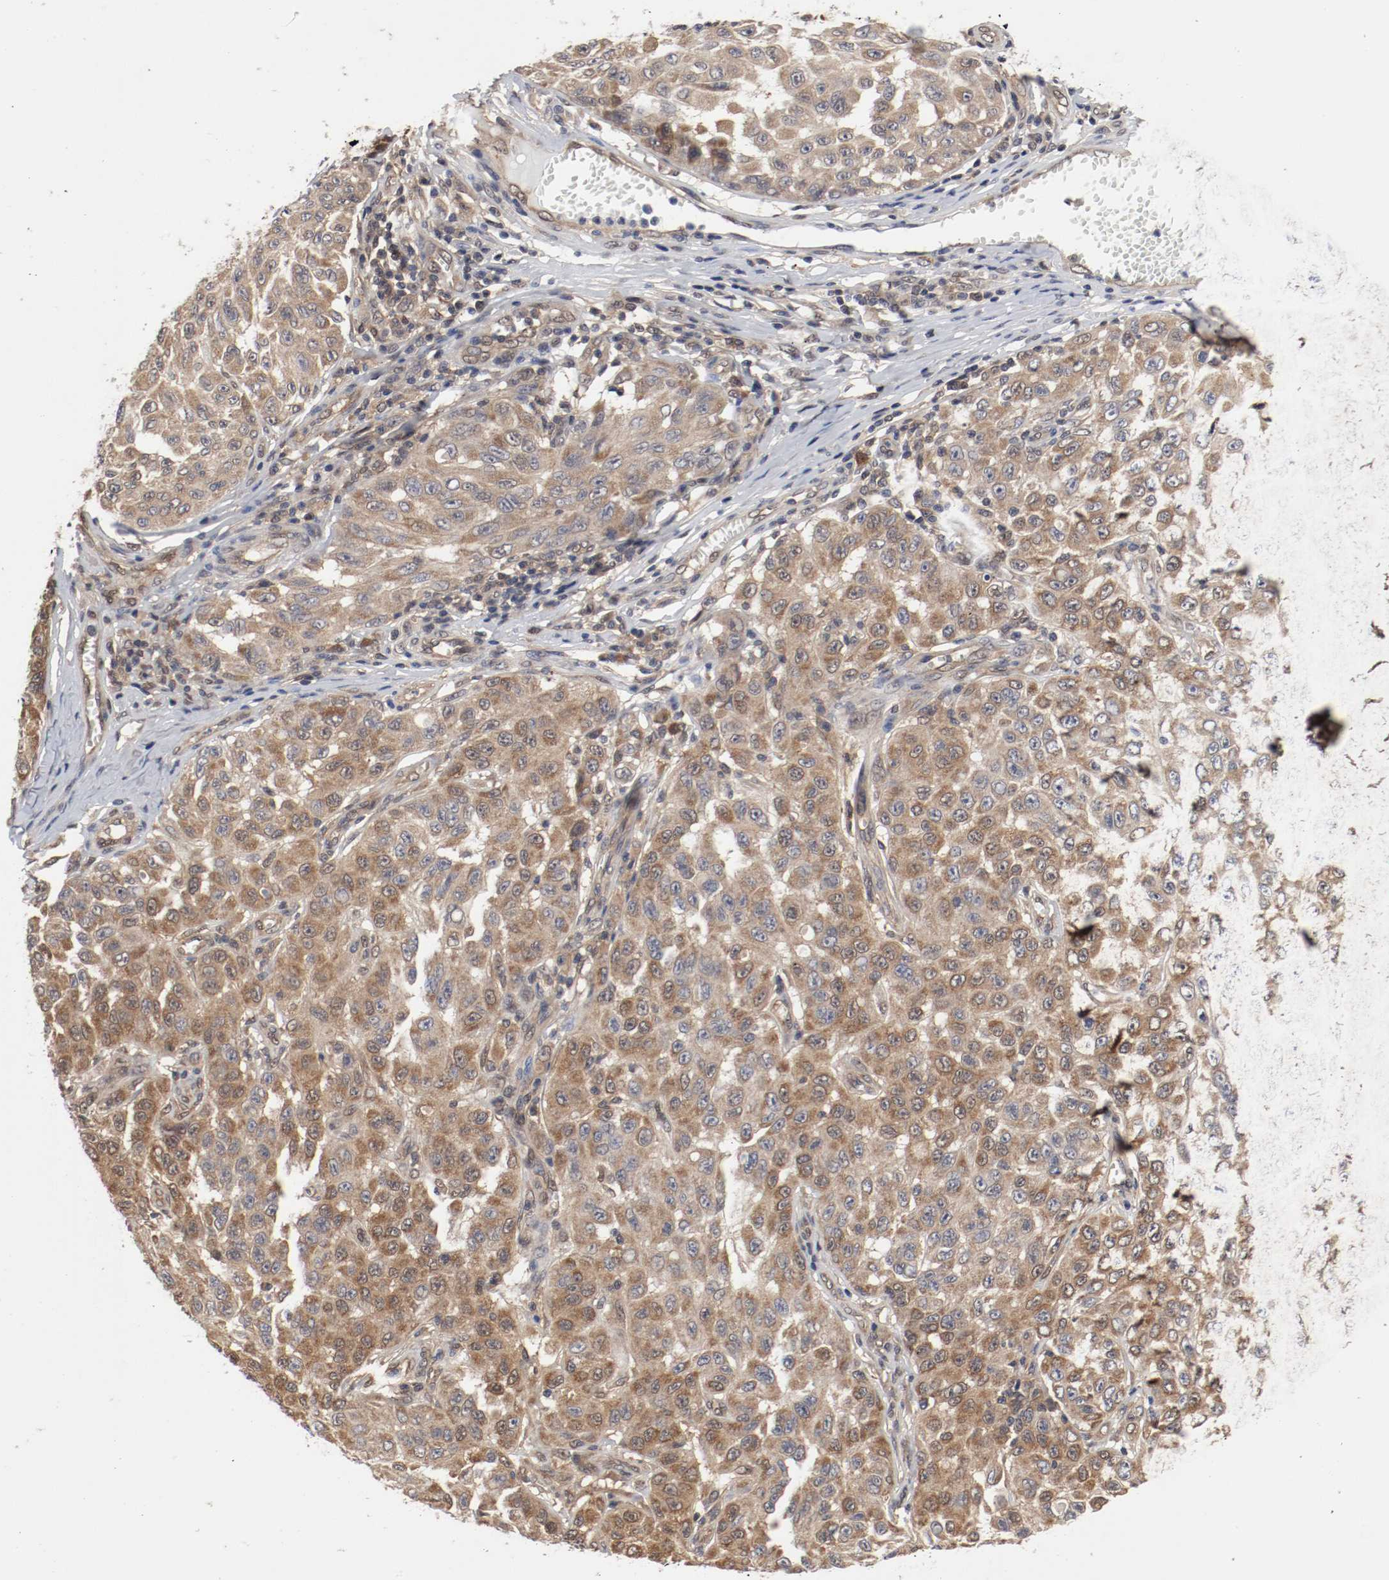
{"staining": {"intensity": "moderate", "quantity": ">75%", "location": "cytoplasmic/membranous"}, "tissue": "melanoma", "cell_type": "Tumor cells", "image_type": "cancer", "snomed": [{"axis": "morphology", "description": "Malignant melanoma, NOS"}, {"axis": "topography", "description": "Skin"}], "caption": "Moderate cytoplasmic/membranous positivity is identified in about >75% of tumor cells in malignant melanoma.", "gene": "AFG3L2", "patient": {"sex": "male", "age": 30}}